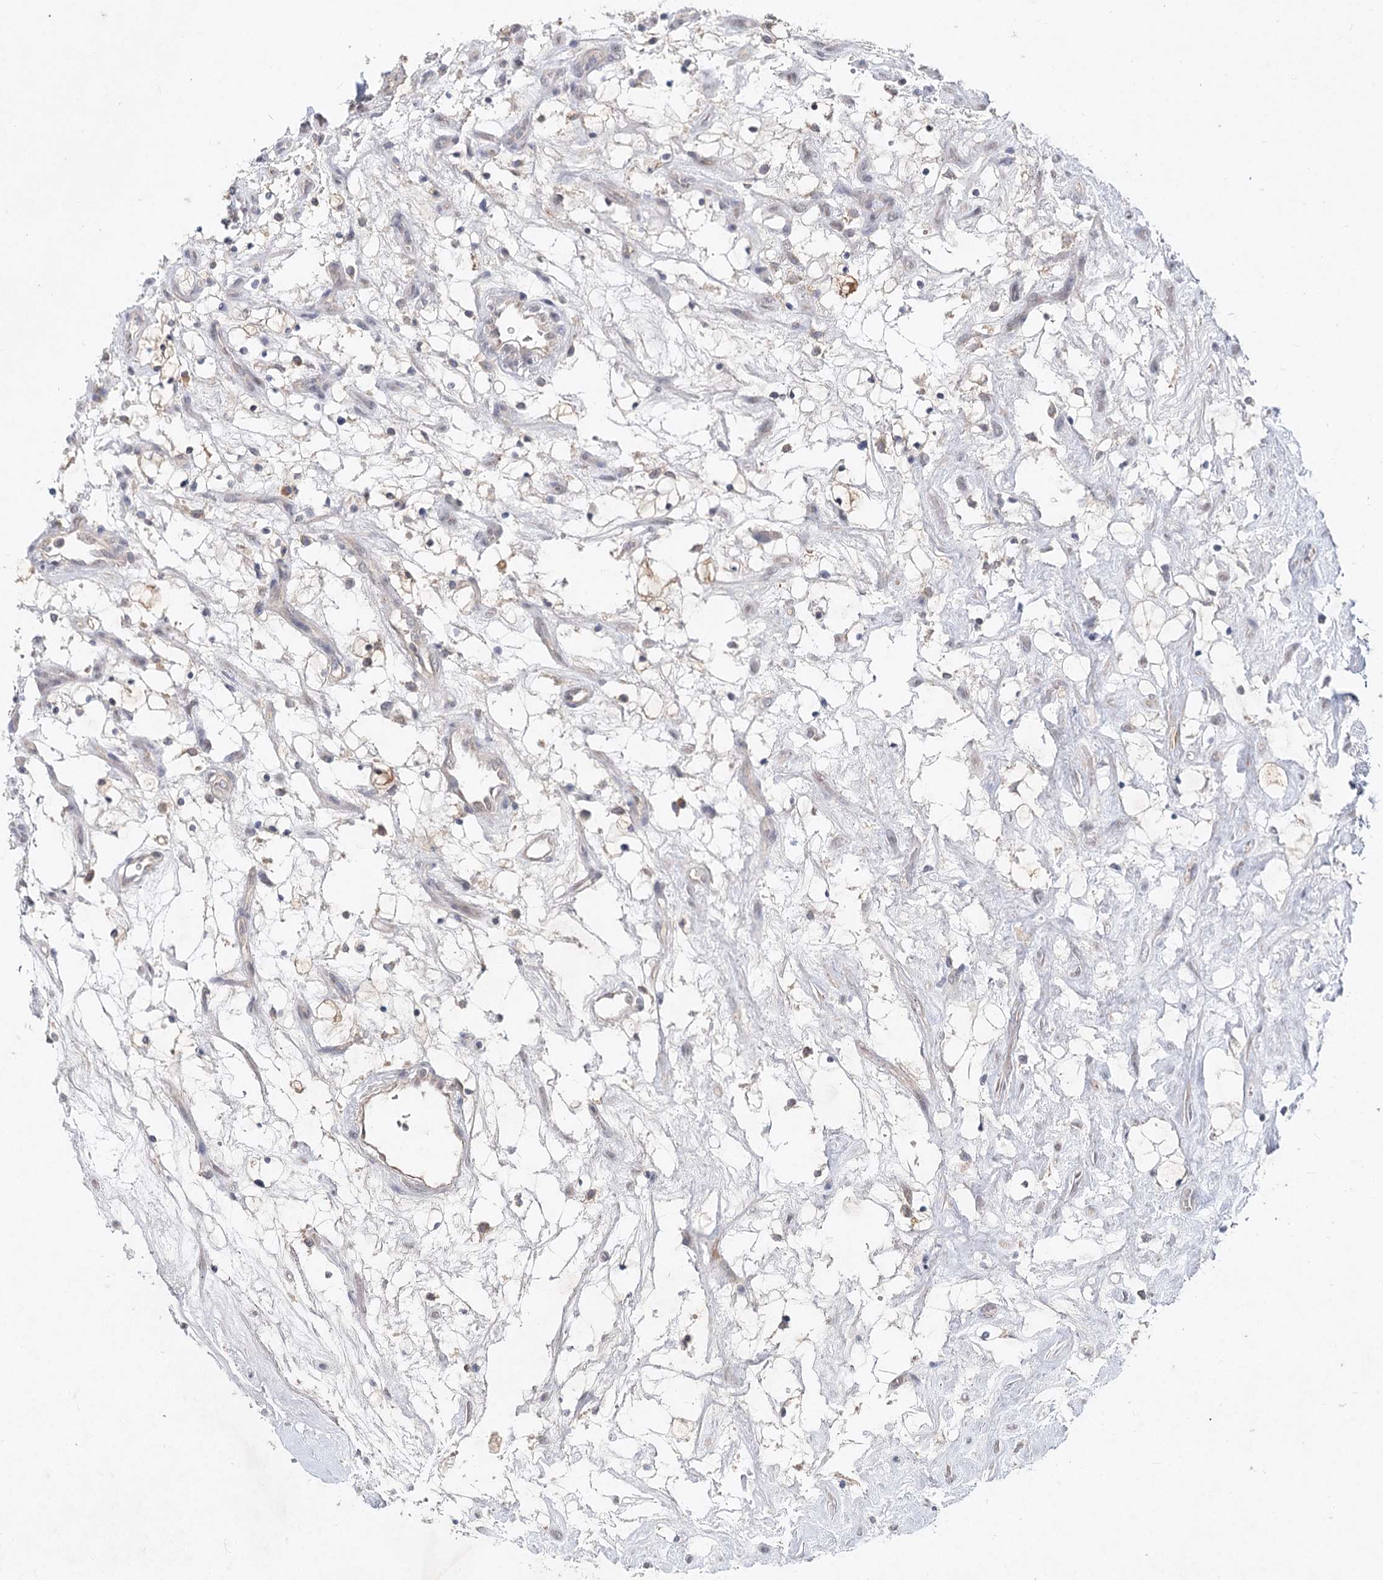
{"staining": {"intensity": "negative", "quantity": "none", "location": "none"}, "tissue": "renal cancer", "cell_type": "Tumor cells", "image_type": "cancer", "snomed": [{"axis": "morphology", "description": "Adenocarcinoma, NOS"}, {"axis": "topography", "description": "Kidney"}], "caption": "IHC photomicrograph of neoplastic tissue: adenocarcinoma (renal) stained with DAB (3,3'-diaminobenzidine) reveals no significant protein staining in tumor cells.", "gene": "AP3B1", "patient": {"sex": "female", "age": 69}}